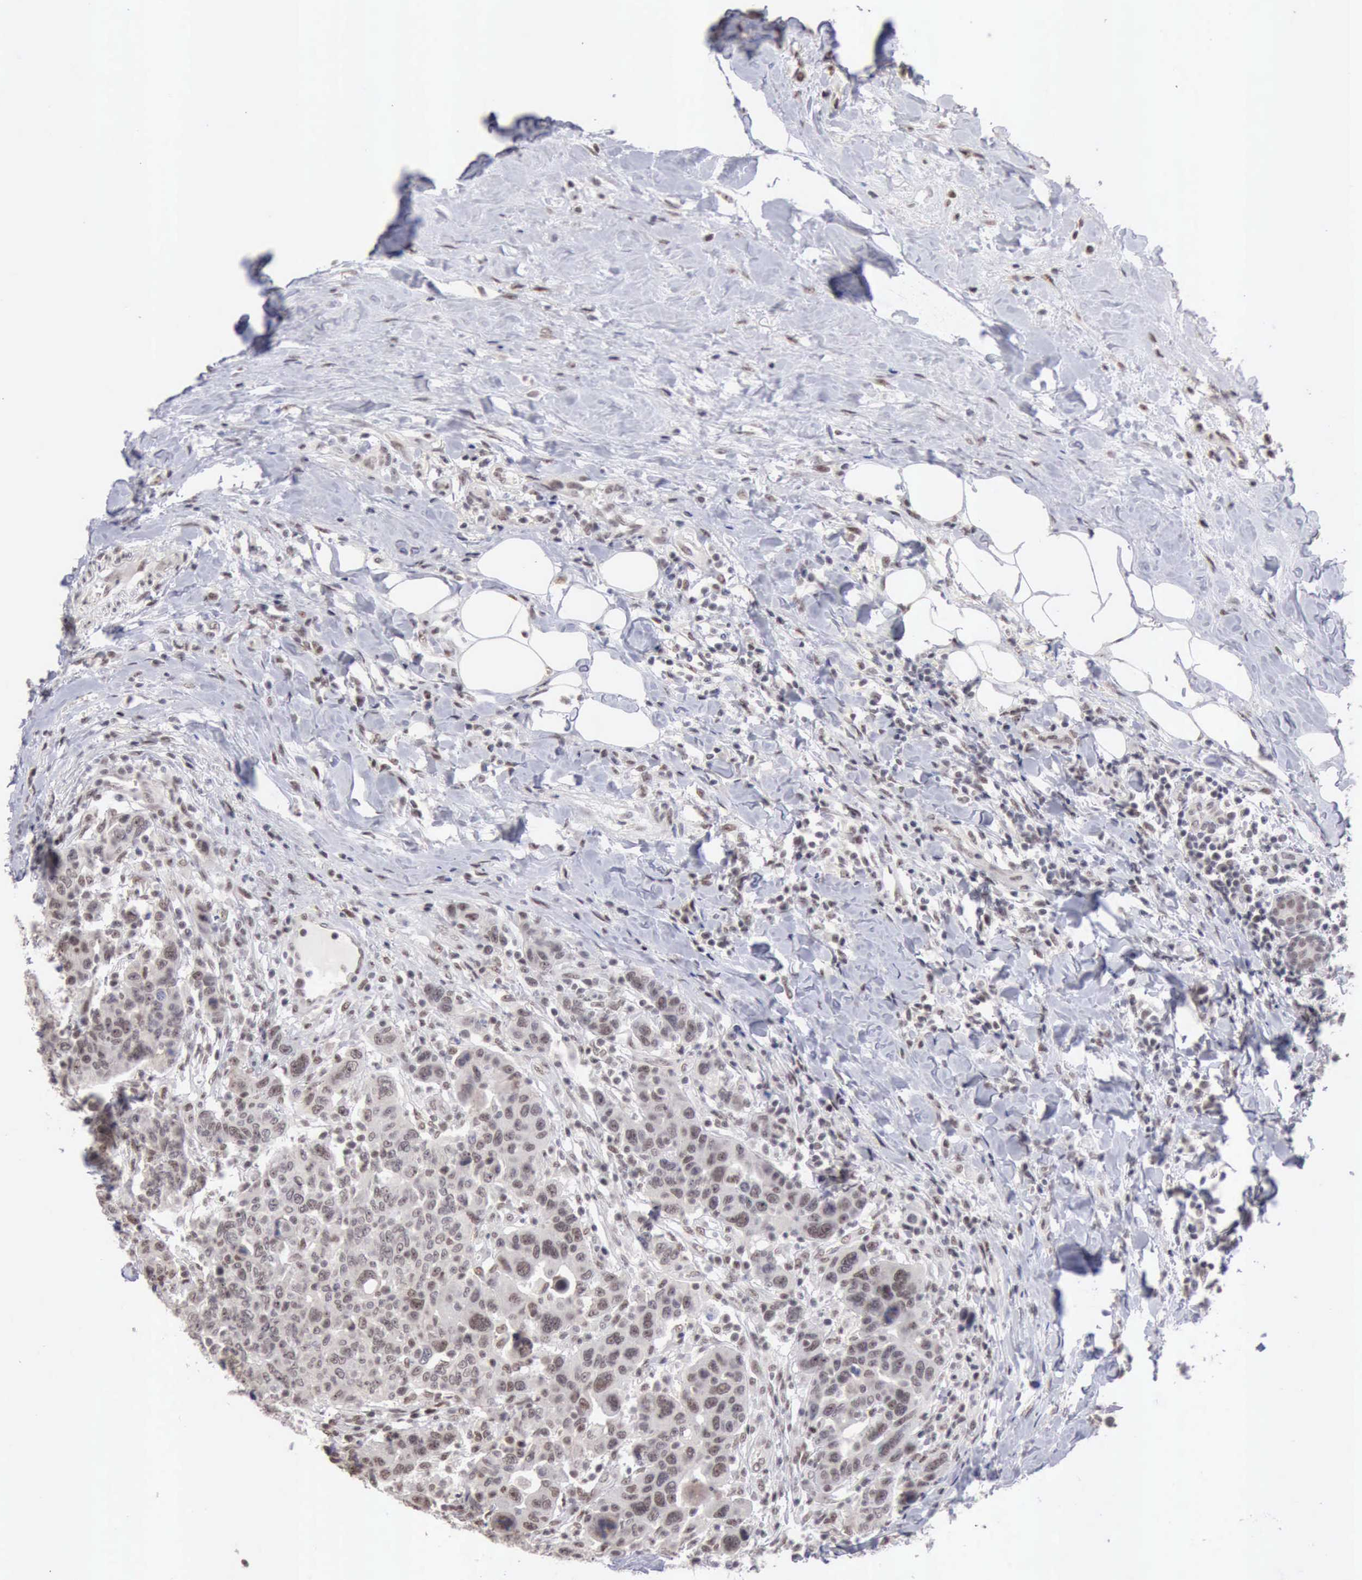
{"staining": {"intensity": "weak", "quantity": ">75%", "location": "nuclear"}, "tissue": "breast cancer", "cell_type": "Tumor cells", "image_type": "cancer", "snomed": [{"axis": "morphology", "description": "Duct carcinoma"}, {"axis": "topography", "description": "Breast"}], "caption": "Tumor cells display weak nuclear positivity in about >75% of cells in intraductal carcinoma (breast).", "gene": "TAF1", "patient": {"sex": "female", "age": 37}}